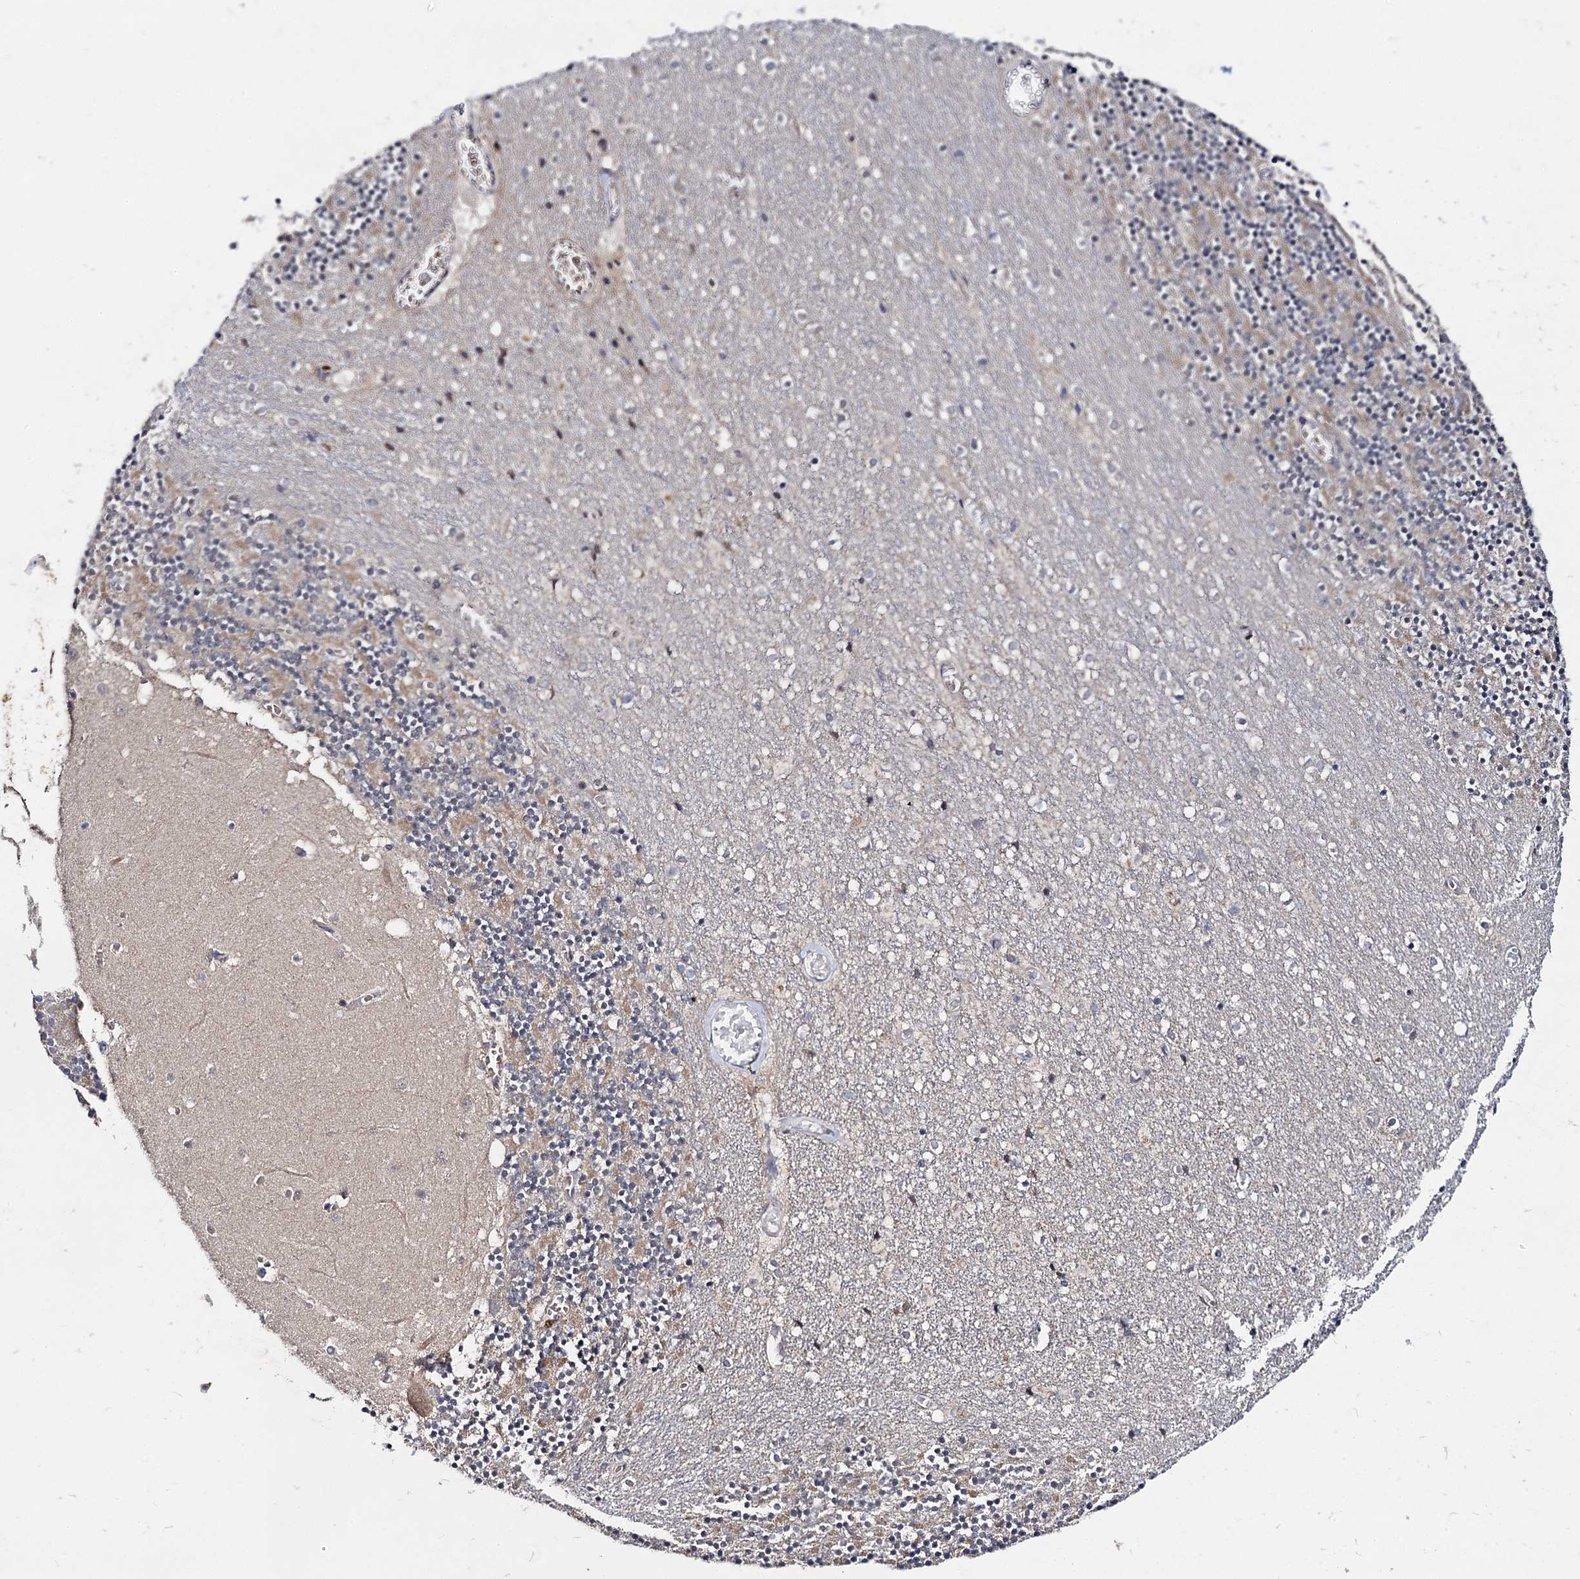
{"staining": {"intensity": "moderate", "quantity": "<25%", "location": "cytoplasmic/membranous"}, "tissue": "cerebellum", "cell_type": "Cells in granular layer", "image_type": "normal", "snomed": [{"axis": "morphology", "description": "Normal tissue, NOS"}, {"axis": "topography", "description": "Cerebellum"}], "caption": "Cells in granular layer exhibit low levels of moderate cytoplasmic/membranous expression in about <25% of cells in unremarkable cerebellum. (brown staining indicates protein expression, while blue staining denotes nuclei).", "gene": "VPS37D", "patient": {"sex": "female", "age": 28}}